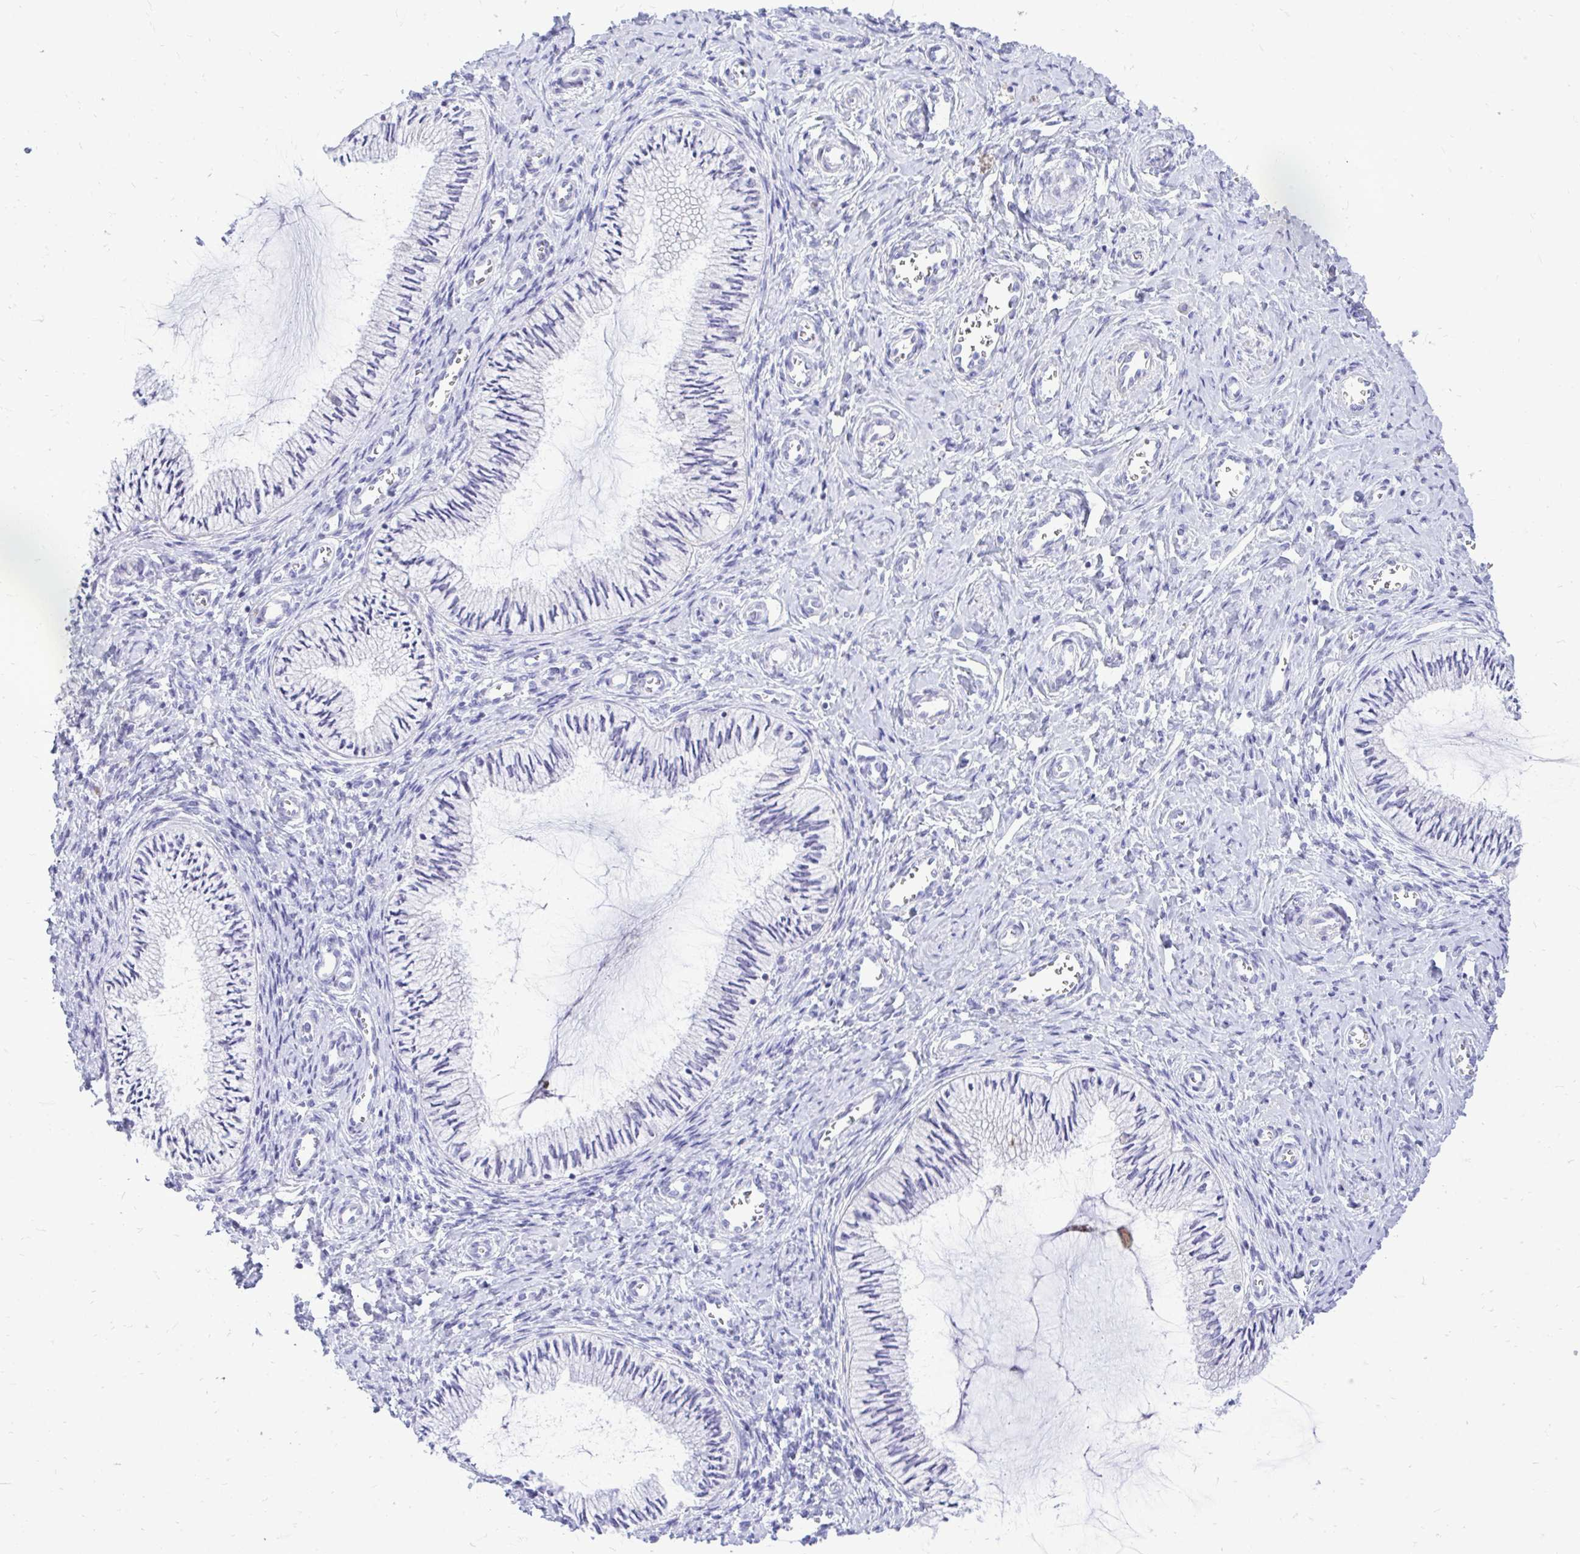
{"staining": {"intensity": "negative", "quantity": "none", "location": "none"}, "tissue": "cervix", "cell_type": "Glandular cells", "image_type": "normal", "snomed": [{"axis": "morphology", "description": "Normal tissue, NOS"}, {"axis": "topography", "description": "Cervix"}], "caption": "Glandular cells show no significant staining in unremarkable cervix. (DAB immunohistochemistry with hematoxylin counter stain).", "gene": "GABRA1", "patient": {"sex": "female", "age": 24}}